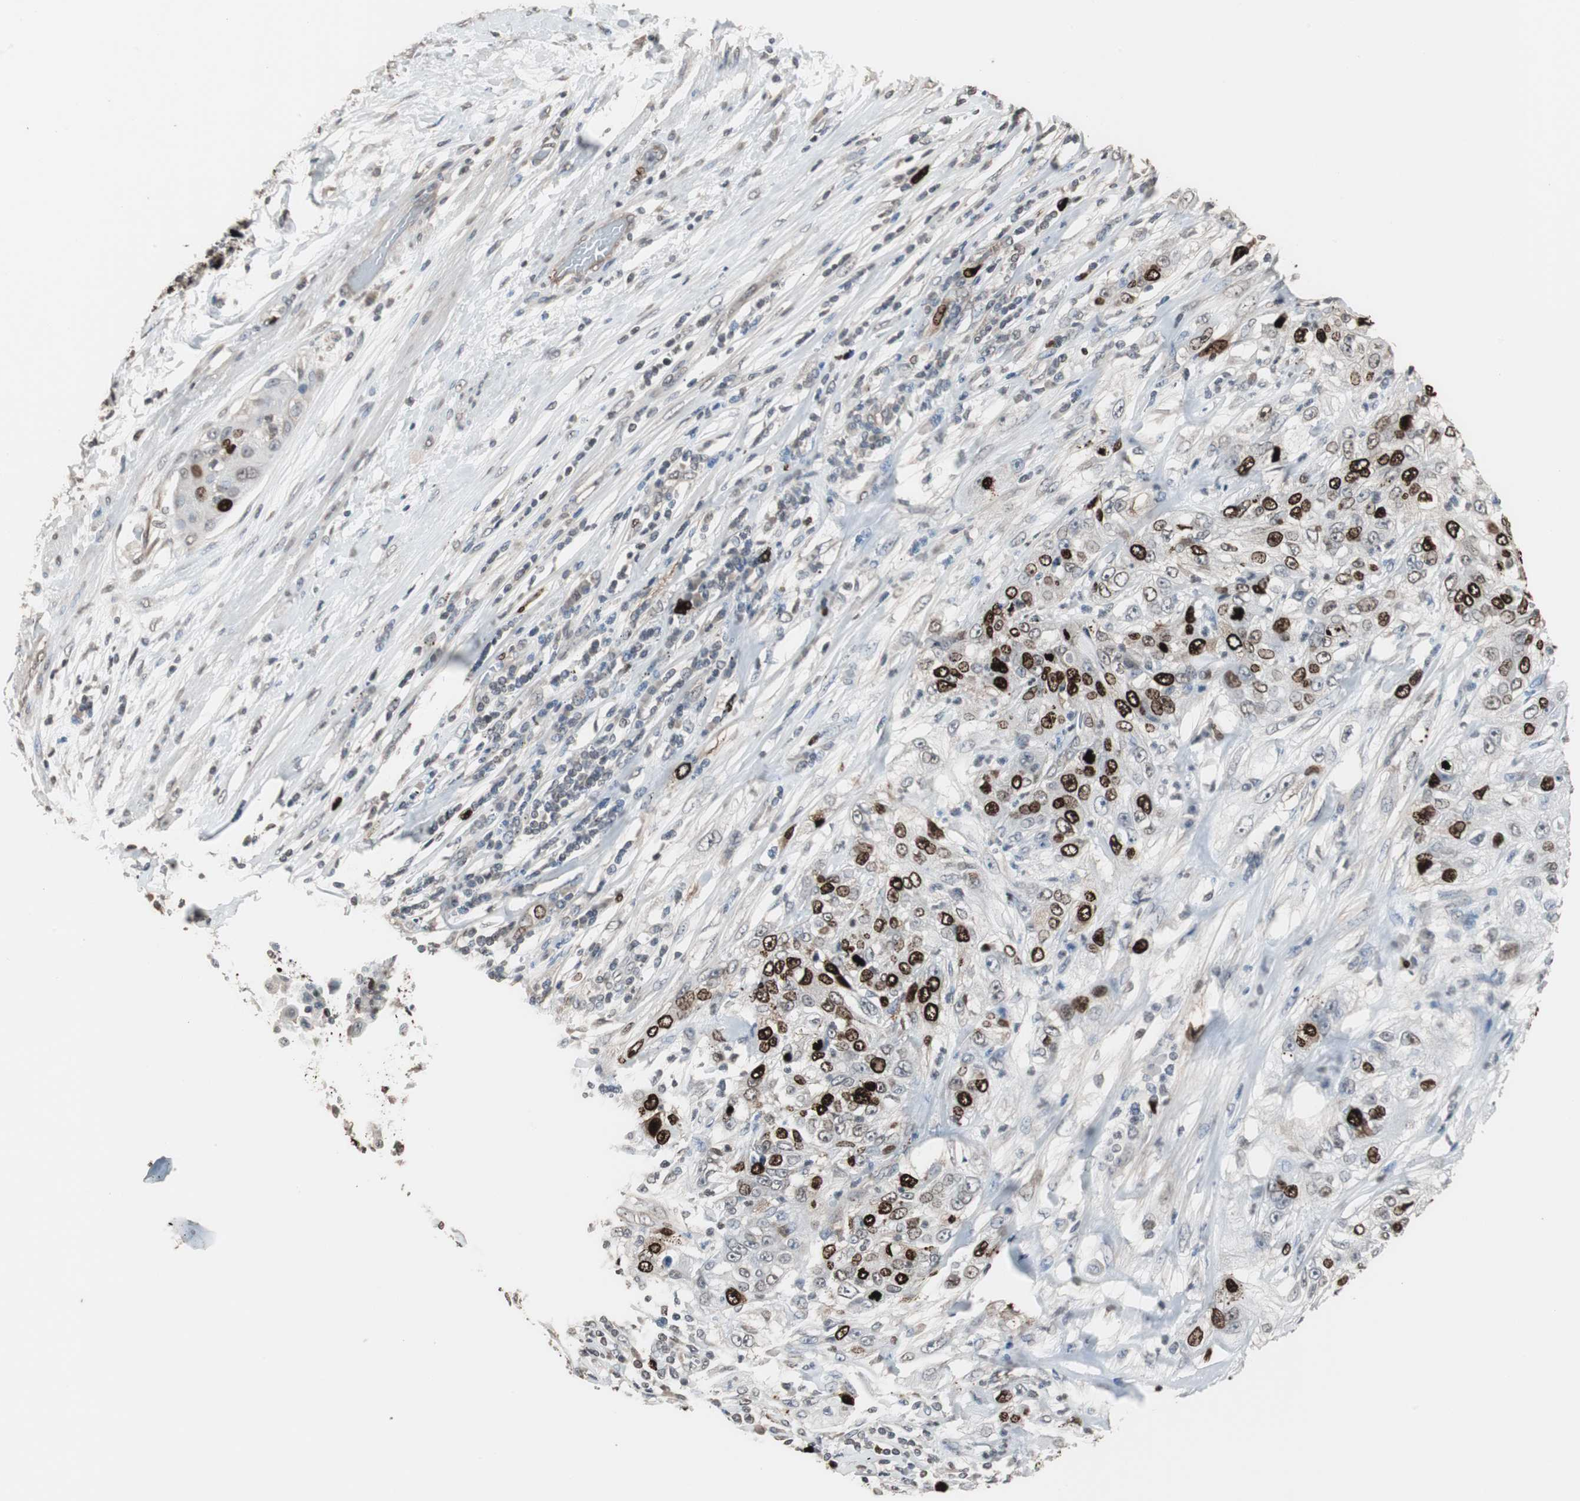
{"staining": {"intensity": "strong", "quantity": ">75%", "location": "nuclear"}, "tissue": "lung cancer", "cell_type": "Tumor cells", "image_type": "cancer", "snomed": [{"axis": "morphology", "description": "Inflammation, NOS"}, {"axis": "morphology", "description": "Squamous cell carcinoma, NOS"}, {"axis": "topography", "description": "Lymph node"}, {"axis": "topography", "description": "Soft tissue"}, {"axis": "topography", "description": "Lung"}], "caption": "Immunohistochemistry histopathology image of human lung cancer (squamous cell carcinoma) stained for a protein (brown), which exhibits high levels of strong nuclear staining in about >75% of tumor cells.", "gene": "TOP2A", "patient": {"sex": "male", "age": 66}}